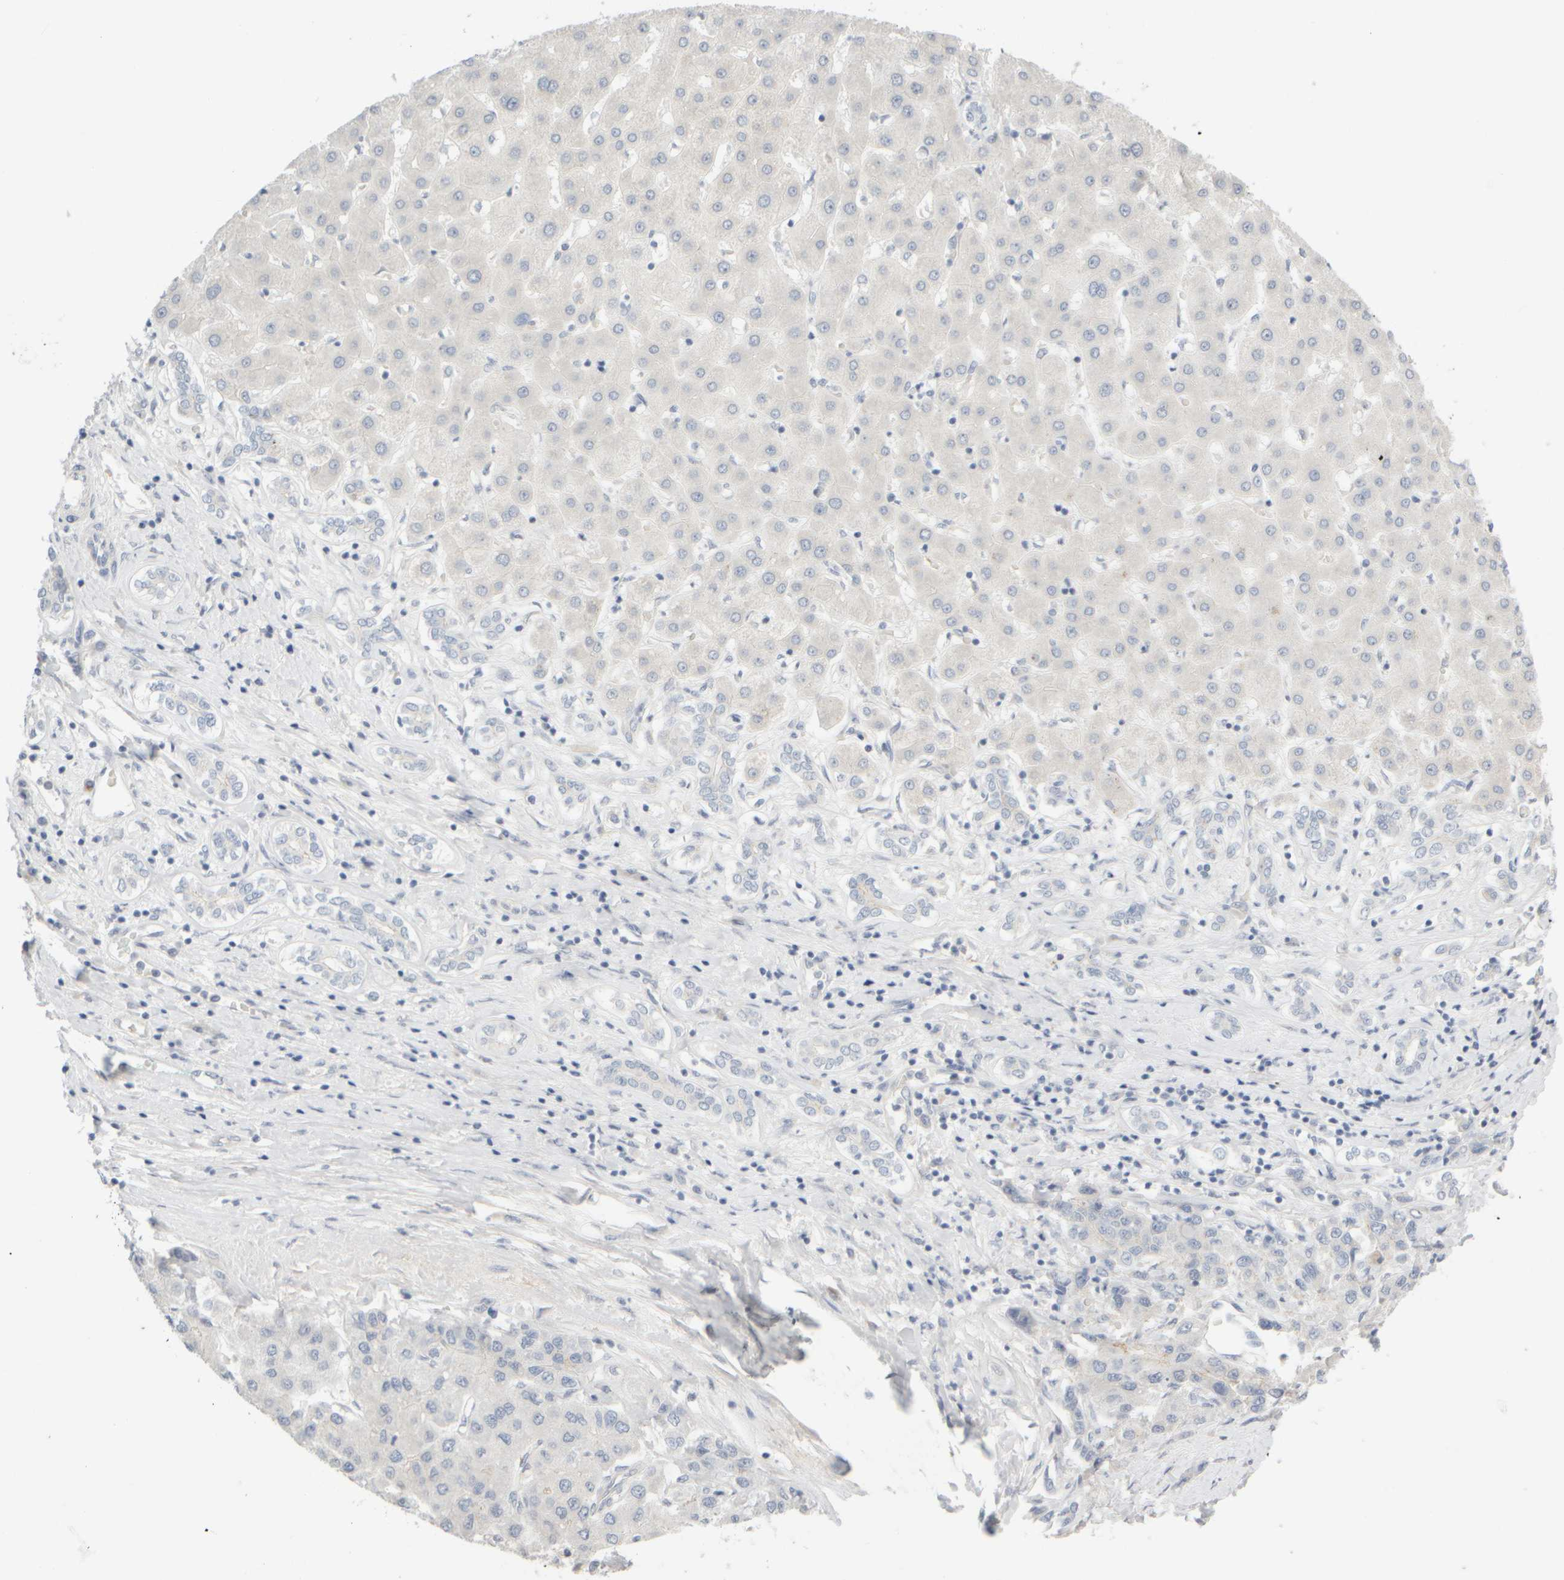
{"staining": {"intensity": "negative", "quantity": "none", "location": "none"}, "tissue": "liver cancer", "cell_type": "Tumor cells", "image_type": "cancer", "snomed": [{"axis": "morphology", "description": "Carcinoma, Hepatocellular, NOS"}, {"axis": "topography", "description": "Liver"}], "caption": "DAB immunohistochemical staining of human liver cancer demonstrates no significant expression in tumor cells. Nuclei are stained in blue.", "gene": "GOPC", "patient": {"sex": "male", "age": 65}}